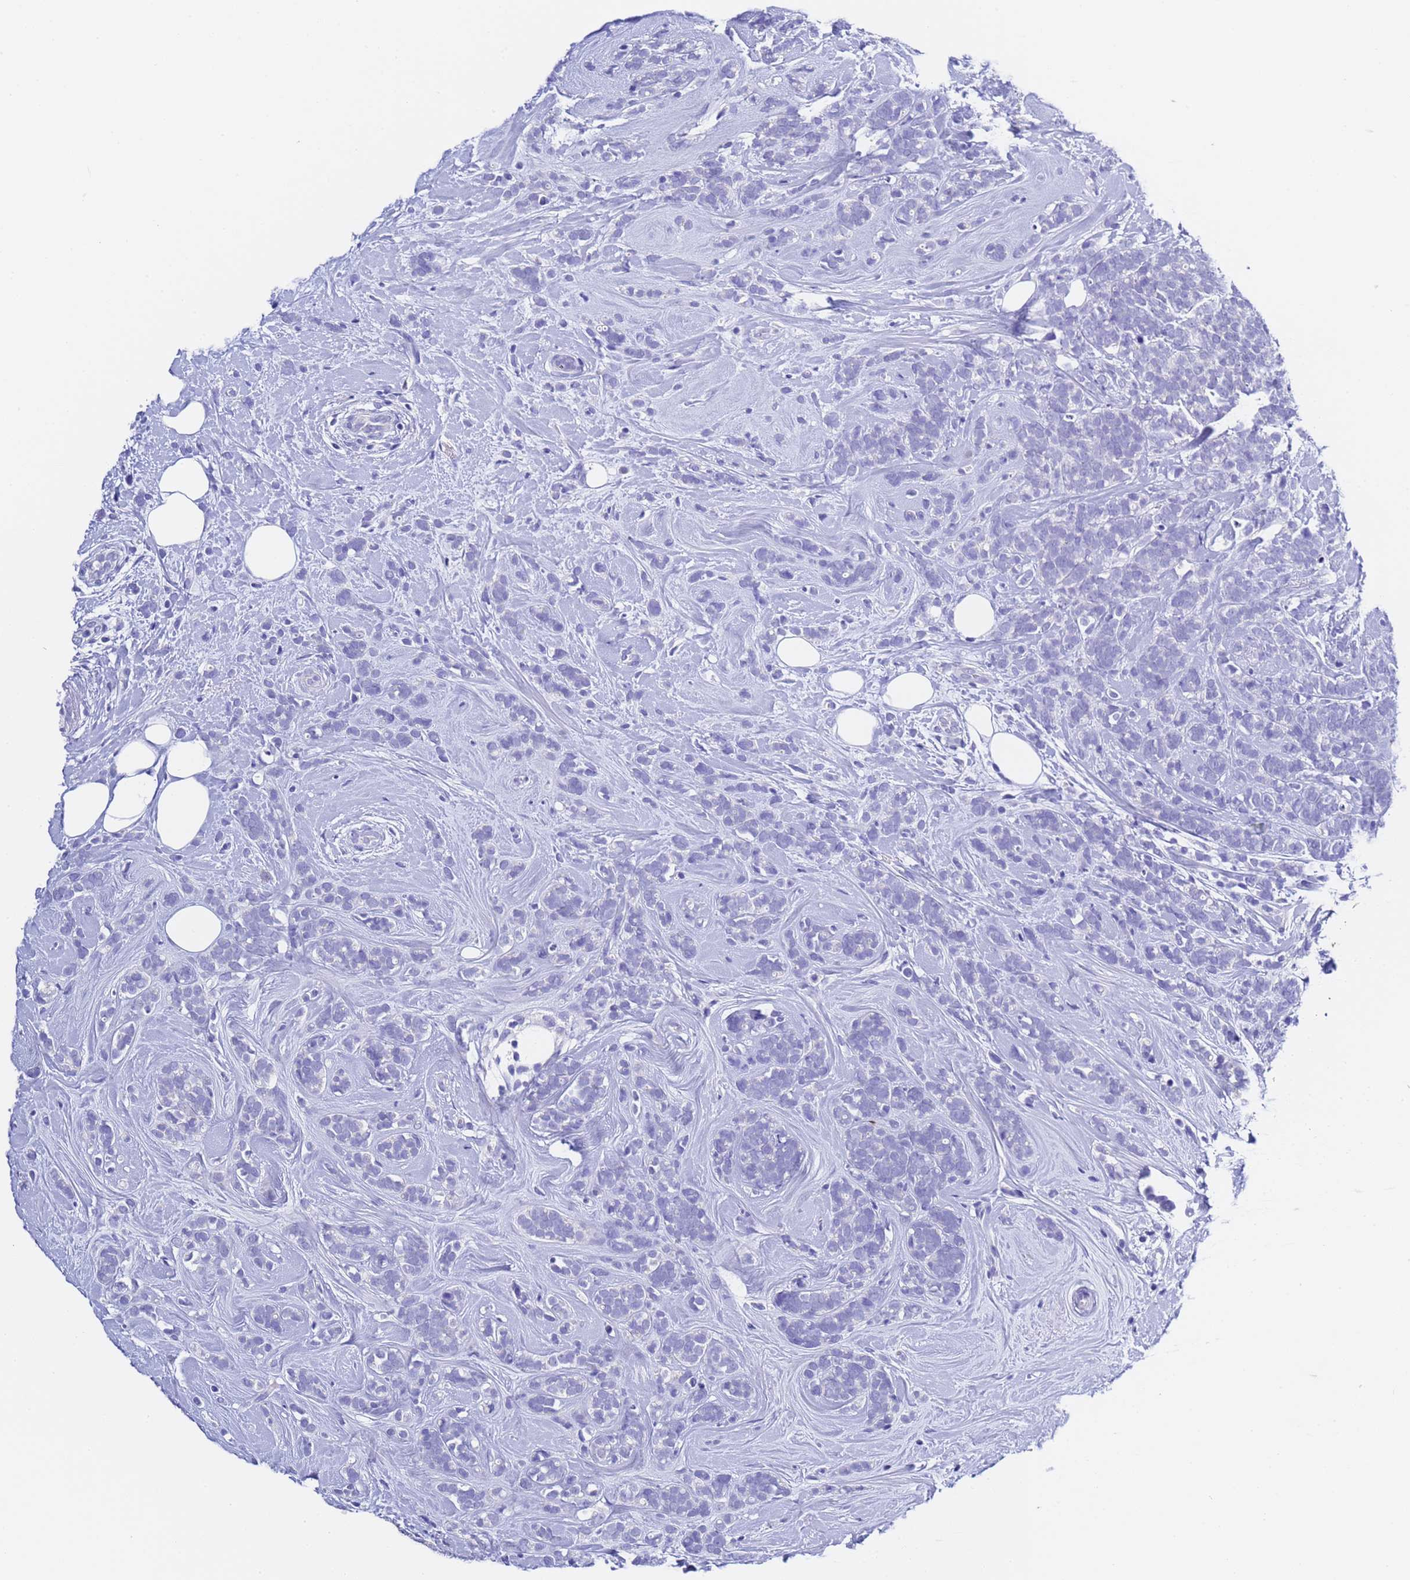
{"staining": {"intensity": "negative", "quantity": "none", "location": "none"}, "tissue": "breast cancer", "cell_type": "Tumor cells", "image_type": "cancer", "snomed": [{"axis": "morphology", "description": "Lobular carcinoma"}, {"axis": "topography", "description": "Breast"}], "caption": "Tumor cells show no significant protein staining in lobular carcinoma (breast).", "gene": "GABRA1", "patient": {"sex": "female", "age": 58}}